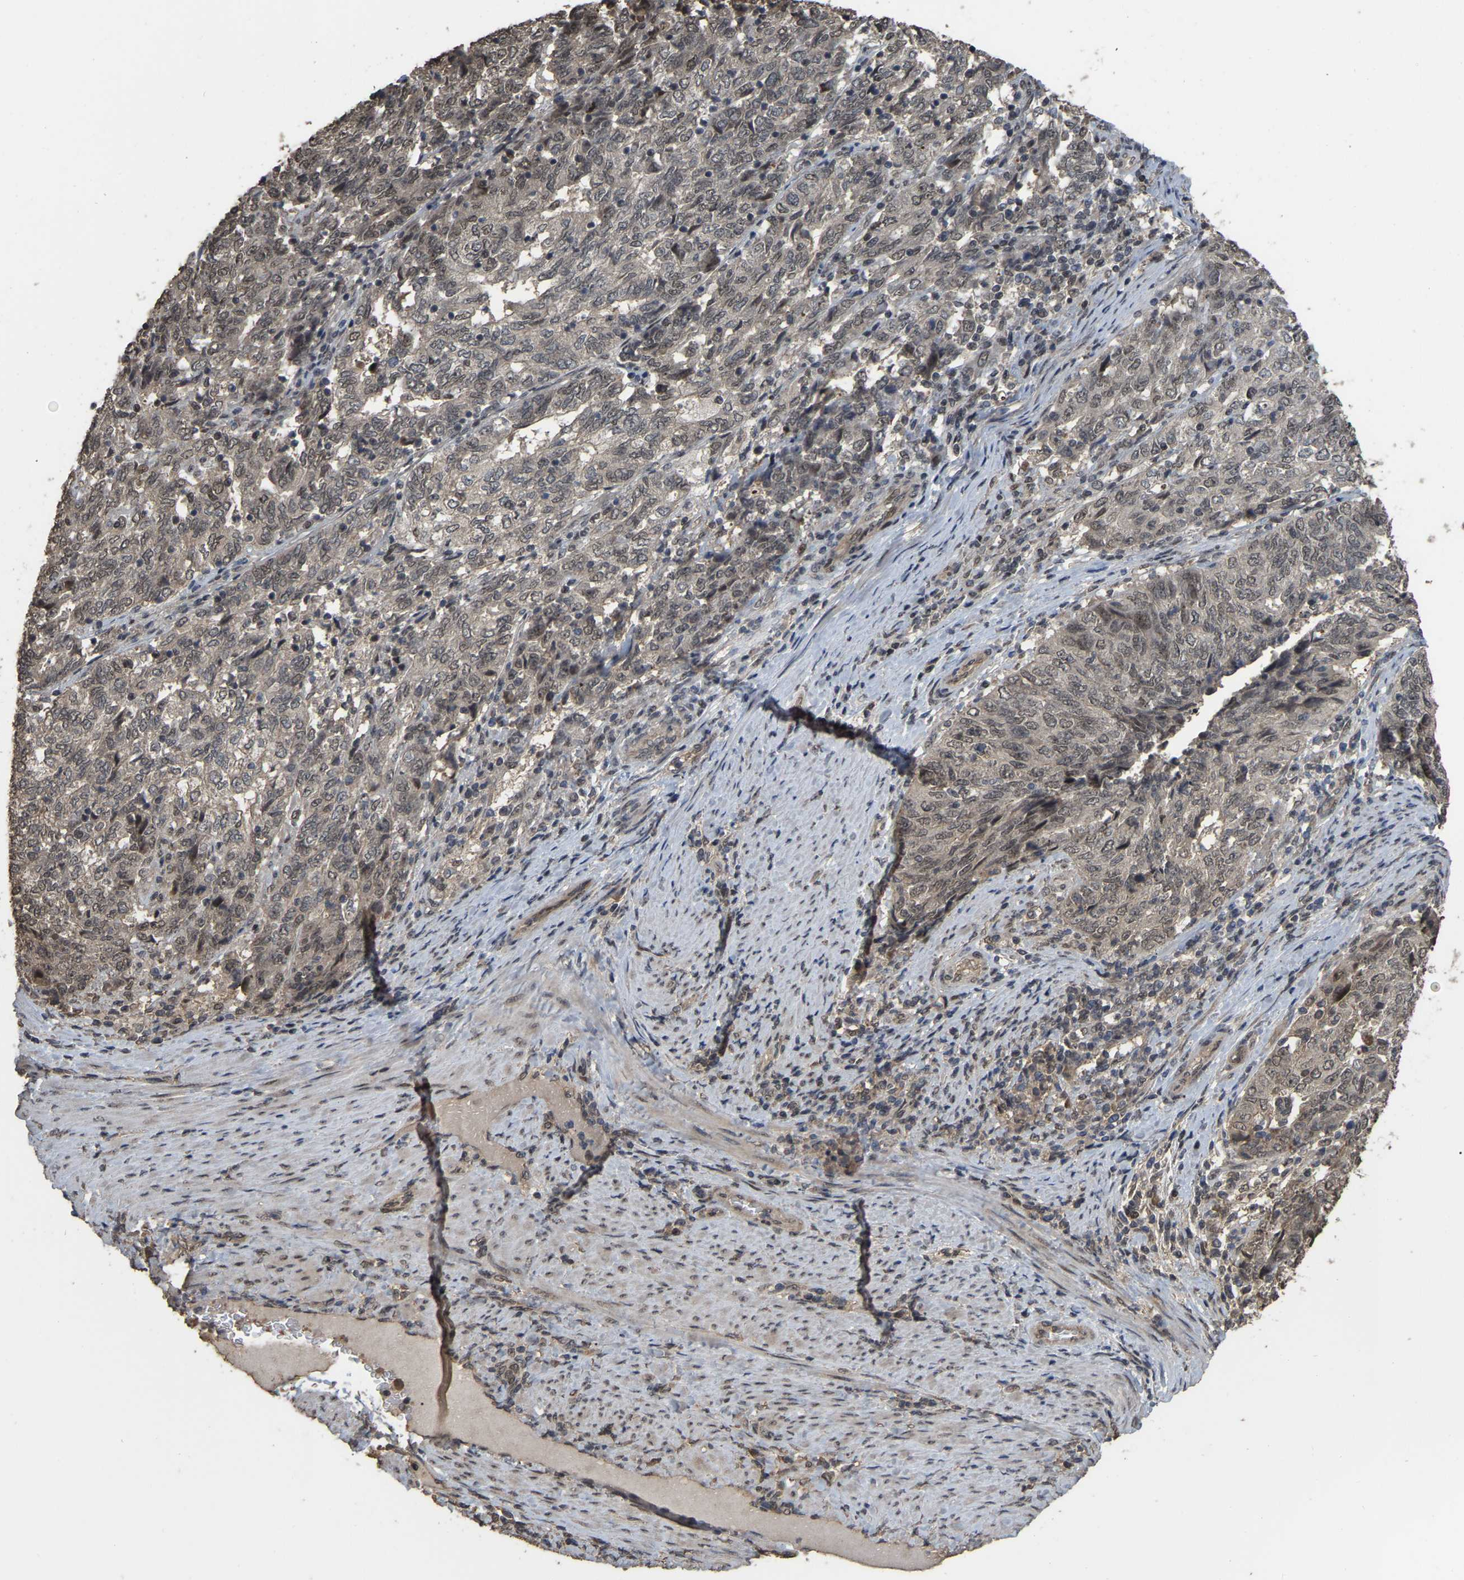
{"staining": {"intensity": "weak", "quantity": "<25%", "location": "nuclear"}, "tissue": "endometrial cancer", "cell_type": "Tumor cells", "image_type": "cancer", "snomed": [{"axis": "morphology", "description": "Adenocarcinoma, NOS"}, {"axis": "topography", "description": "Endometrium"}], "caption": "Immunohistochemistry of human endometrial cancer (adenocarcinoma) shows no expression in tumor cells.", "gene": "ARHGAP23", "patient": {"sex": "female", "age": 80}}